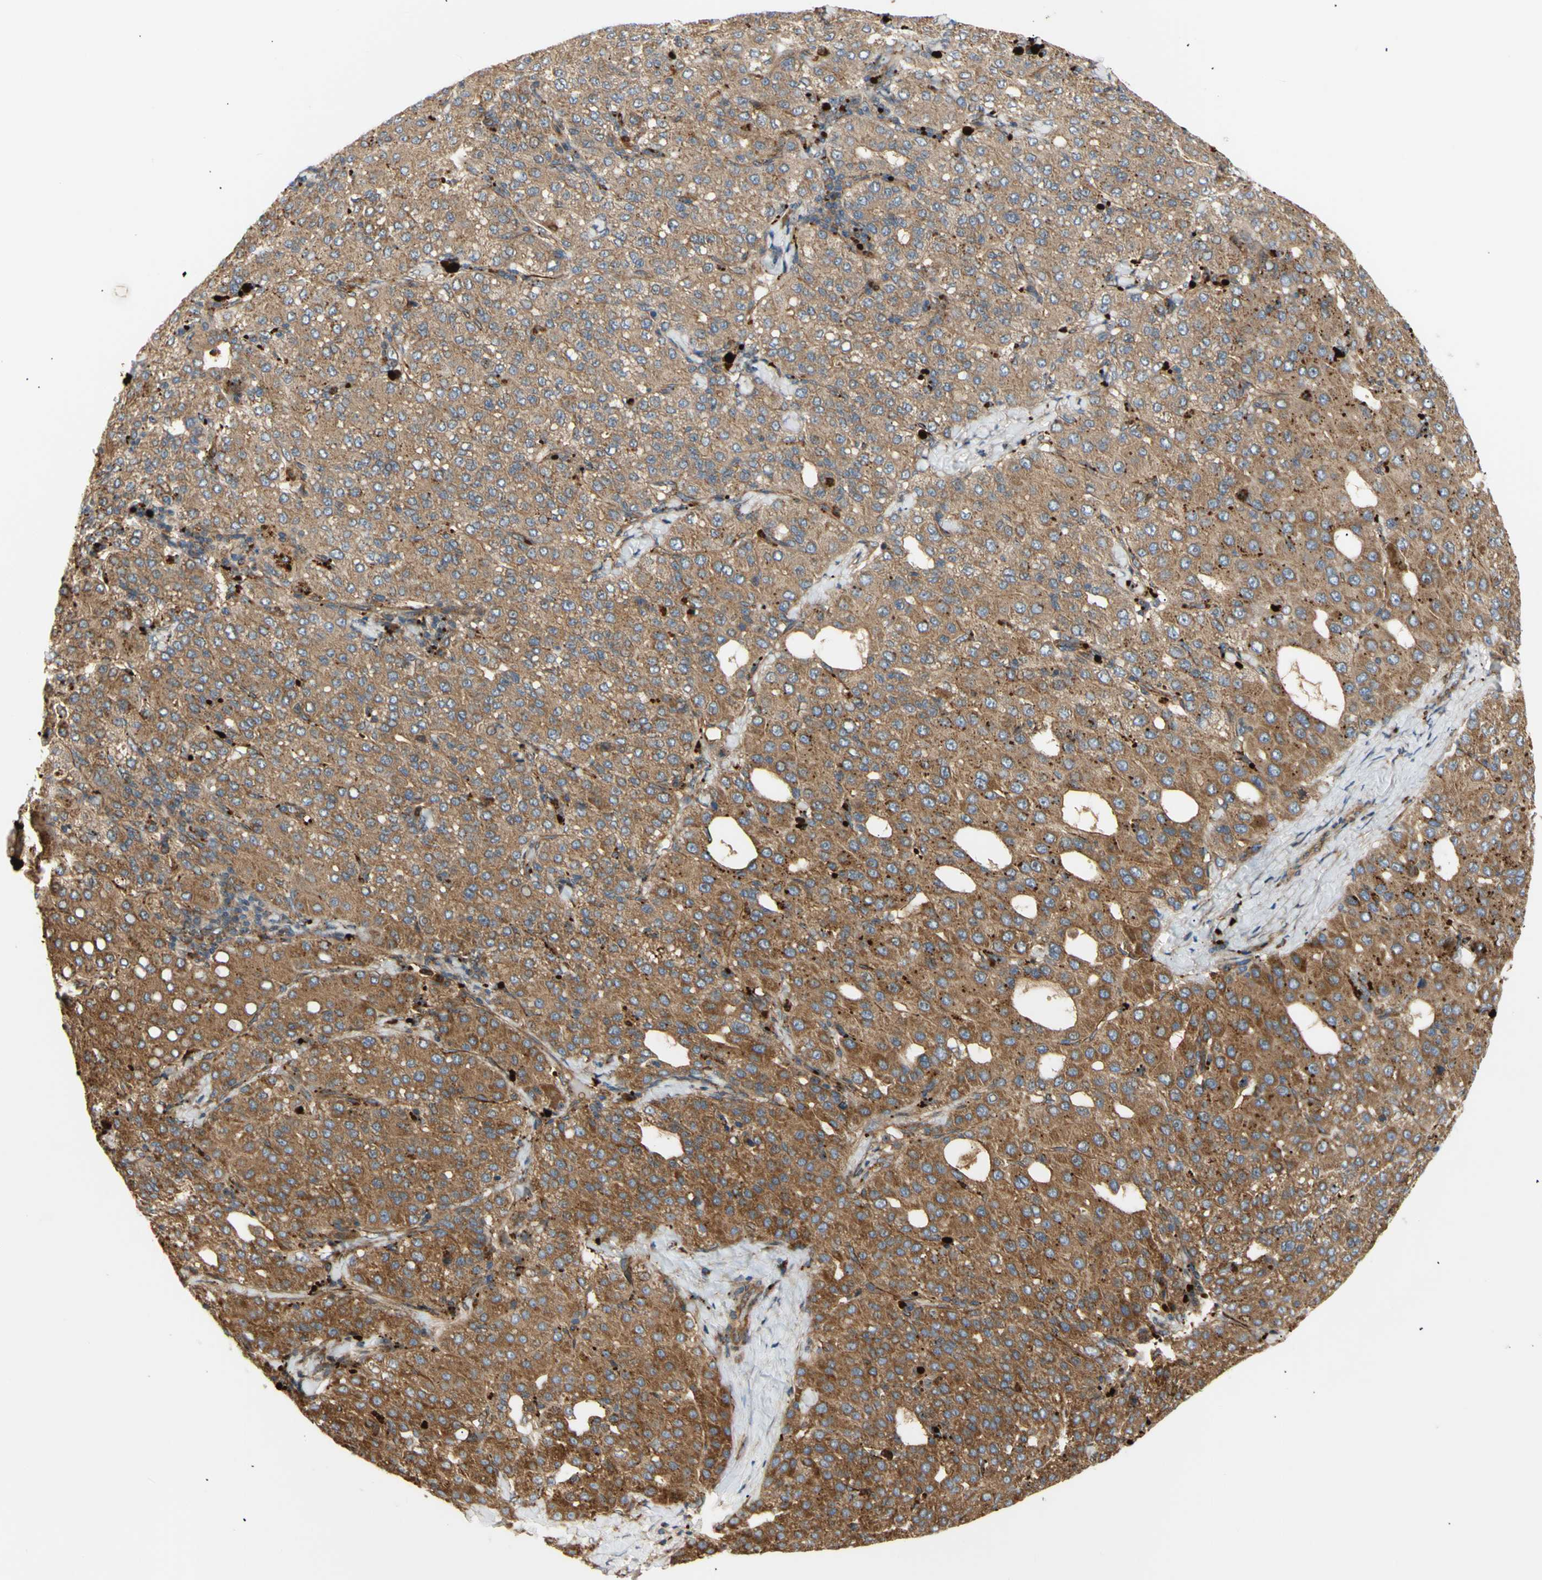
{"staining": {"intensity": "moderate", "quantity": "25%-75%", "location": "cytoplasmic/membranous"}, "tissue": "liver cancer", "cell_type": "Tumor cells", "image_type": "cancer", "snomed": [{"axis": "morphology", "description": "Carcinoma, Hepatocellular, NOS"}, {"axis": "topography", "description": "Liver"}], "caption": "A high-resolution micrograph shows immunohistochemistry (IHC) staining of liver cancer, which displays moderate cytoplasmic/membranous expression in approximately 25%-75% of tumor cells. Using DAB (brown) and hematoxylin (blue) stains, captured at high magnification using brightfield microscopy.", "gene": "TUBG2", "patient": {"sex": "male", "age": 65}}